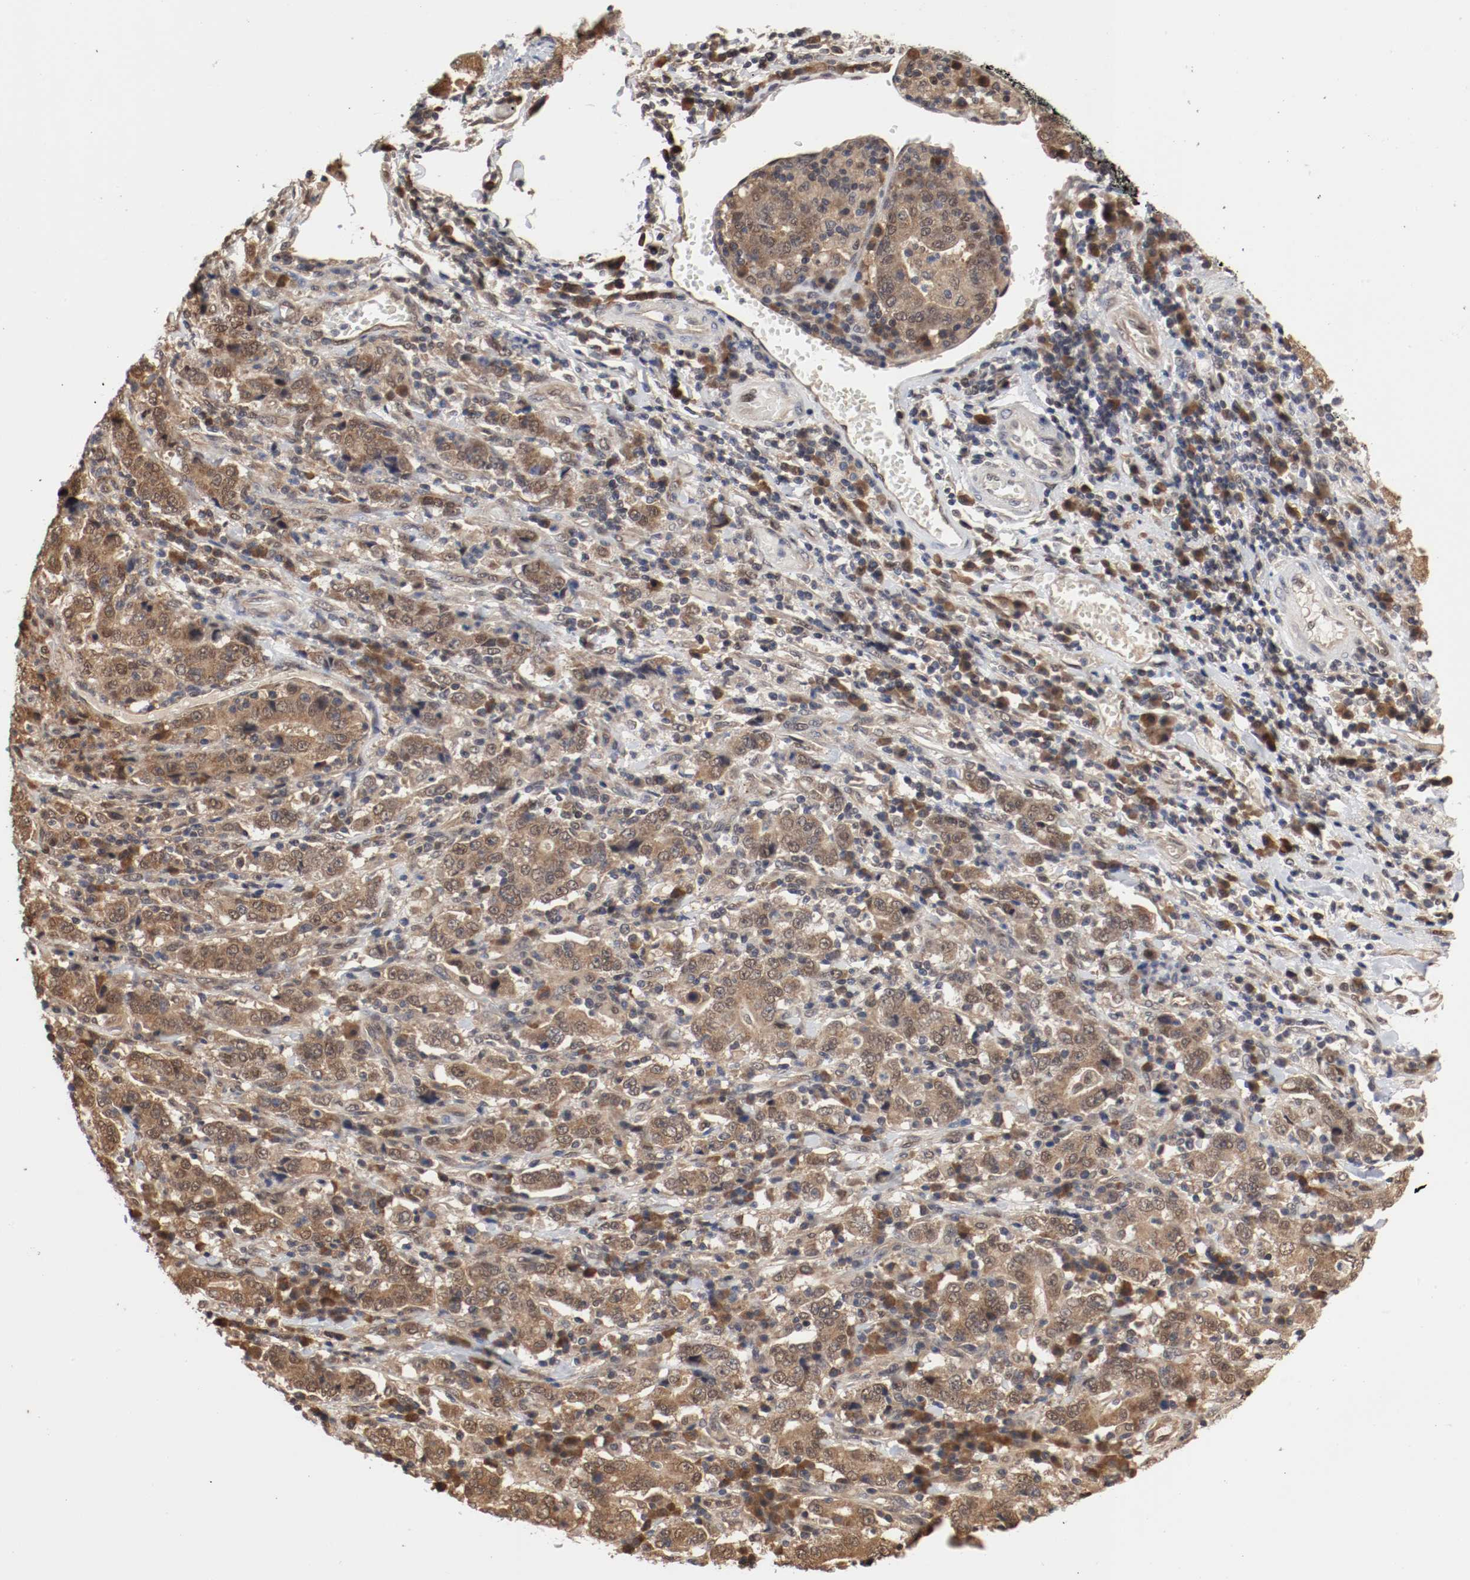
{"staining": {"intensity": "moderate", "quantity": ">75%", "location": "cytoplasmic/membranous,nuclear"}, "tissue": "stomach cancer", "cell_type": "Tumor cells", "image_type": "cancer", "snomed": [{"axis": "morphology", "description": "Normal tissue, NOS"}, {"axis": "morphology", "description": "Adenocarcinoma, NOS"}, {"axis": "topography", "description": "Stomach, upper"}, {"axis": "topography", "description": "Stomach"}], "caption": "Immunohistochemistry (IHC) staining of stomach cancer, which shows medium levels of moderate cytoplasmic/membranous and nuclear expression in approximately >75% of tumor cells indicating moderate cytoplasmic/membranous and nuclear protein staining. The staining was performed using DAB (3,3'-diaminobenzidine) (brown) for protein detection and nuclei were counterstained in hematoxylin (blue).", "gene": "AFG3L2", "patient": {"sex": "male", "age": 59}}